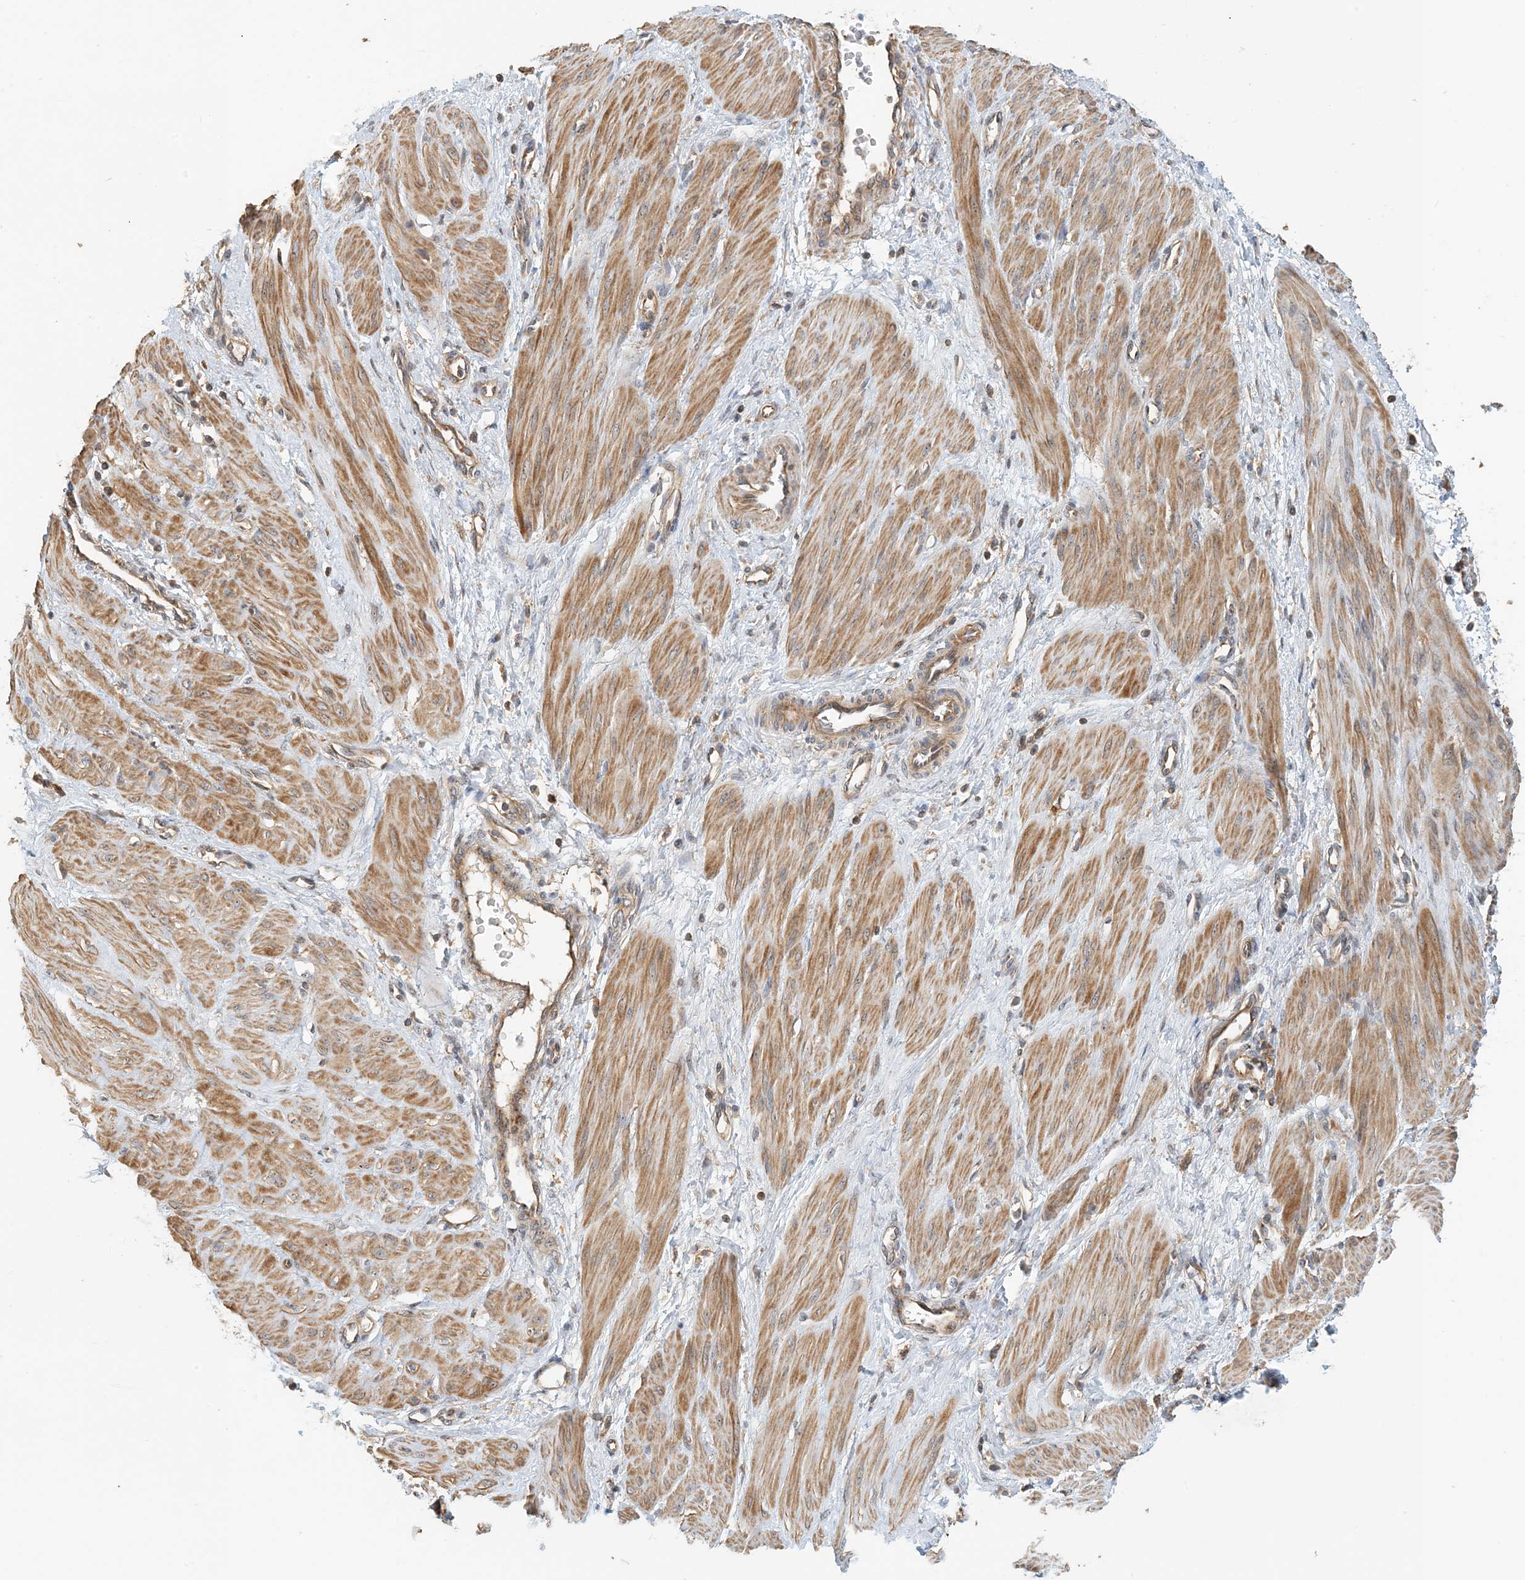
{"staining": {"intensity": "moderate", "quantity": ">75%", "location": "cytoplasmic/membranous"}, "tissue": "smooth muscle", "cell_type": "Smooth muscle cells", "image_type": "normal", "snomed": [{"axis": "morphology", "description": "Normal tissue, NOS"}, {"axis": "topography", "description": "Endometrium"}], "caption": "Benign smooth muscle exhibits moderate cytoplasmic/membranous expression in about >75% of smooth muscle cells, visualized by immunohistochemistry.", "gene": "COLEC11", "patient": {"sex": "female", "age": 33}}